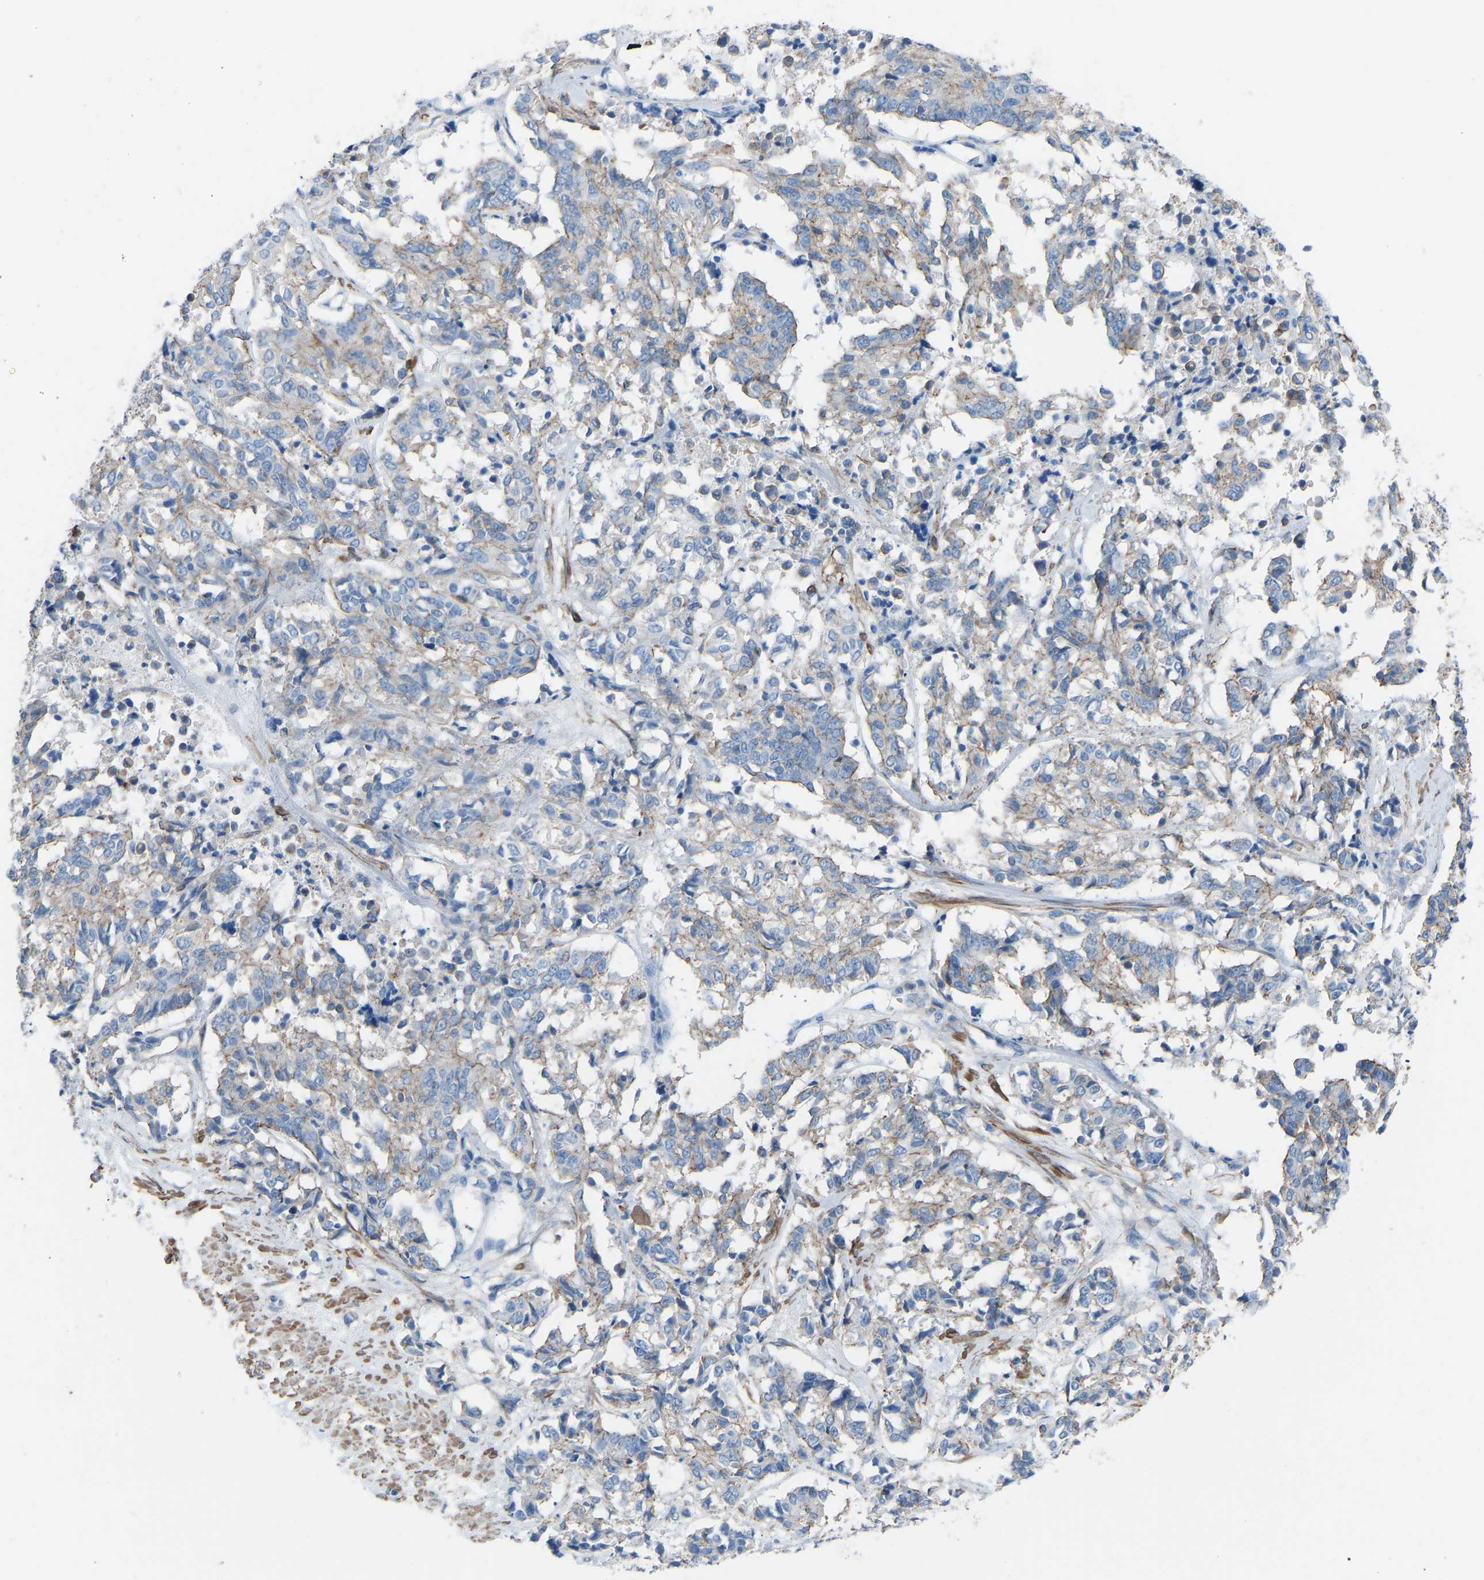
{"staining": {"intensity": "moderate", "quantity": "<25%", "location": "cytoplasmic/membranous"}, "tissue": "cervical cancer", "cell_type": "Tumor cells", "image_type": "cancer", "snomed": [{"axis": "morphology", "description": "Squamous cell carcinoma, NOS"}, {"axis": "topography", "description": "Cervix"}], "caption": "DAB immunohistochemical staining of human cervical cancer (squamous cell carcinoma) reveals moderate cytoplasmic/membranous protein staining in about <25% of tumor cells.", "gene": "MYH10", "patient": {"sex": "female", "age": 35}}